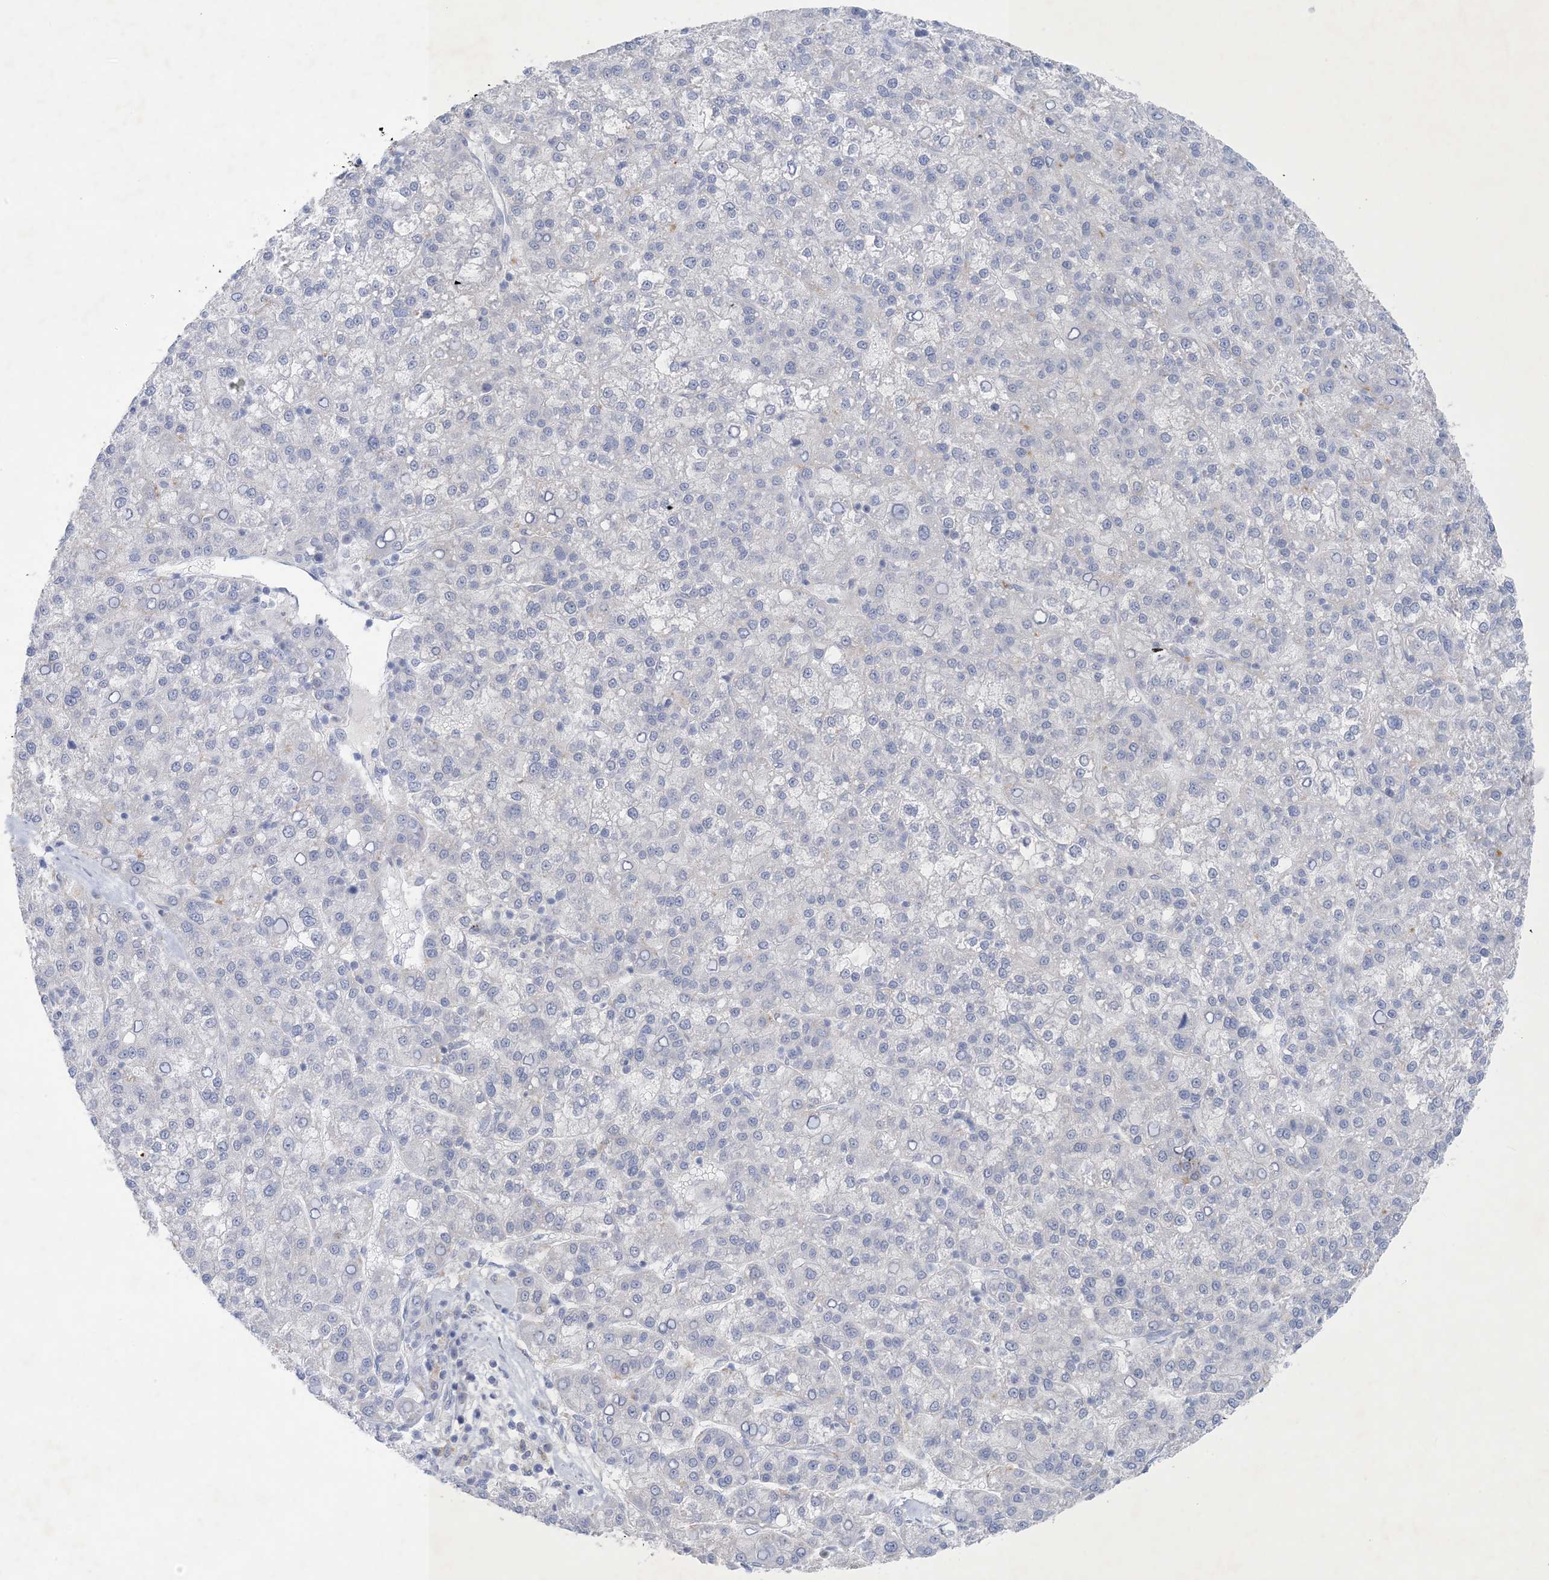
{"staining": {"intensity": "negative", "quantity": "none", "location": "none"}, "tissue": "liver cancer", "cell_type": "Tumor cells", "image_type": "cancer", "snomed": [{"axis": "morphology", "description": "Carcinoma, Hepatocellular, NOS"}, {"axis": "topography", "description": "Liver"}], "caption": "Tumor cells are negative for brown protein staining in hepatocellular carcinoma (liver). The staining is performed using DAB (3,3'-diaminobenzidine) brown chromogen with nuclei counter-stained in using hematoxylin.", "gene": "GABRG1", "patient": {"sex": "female", "age": 58}}